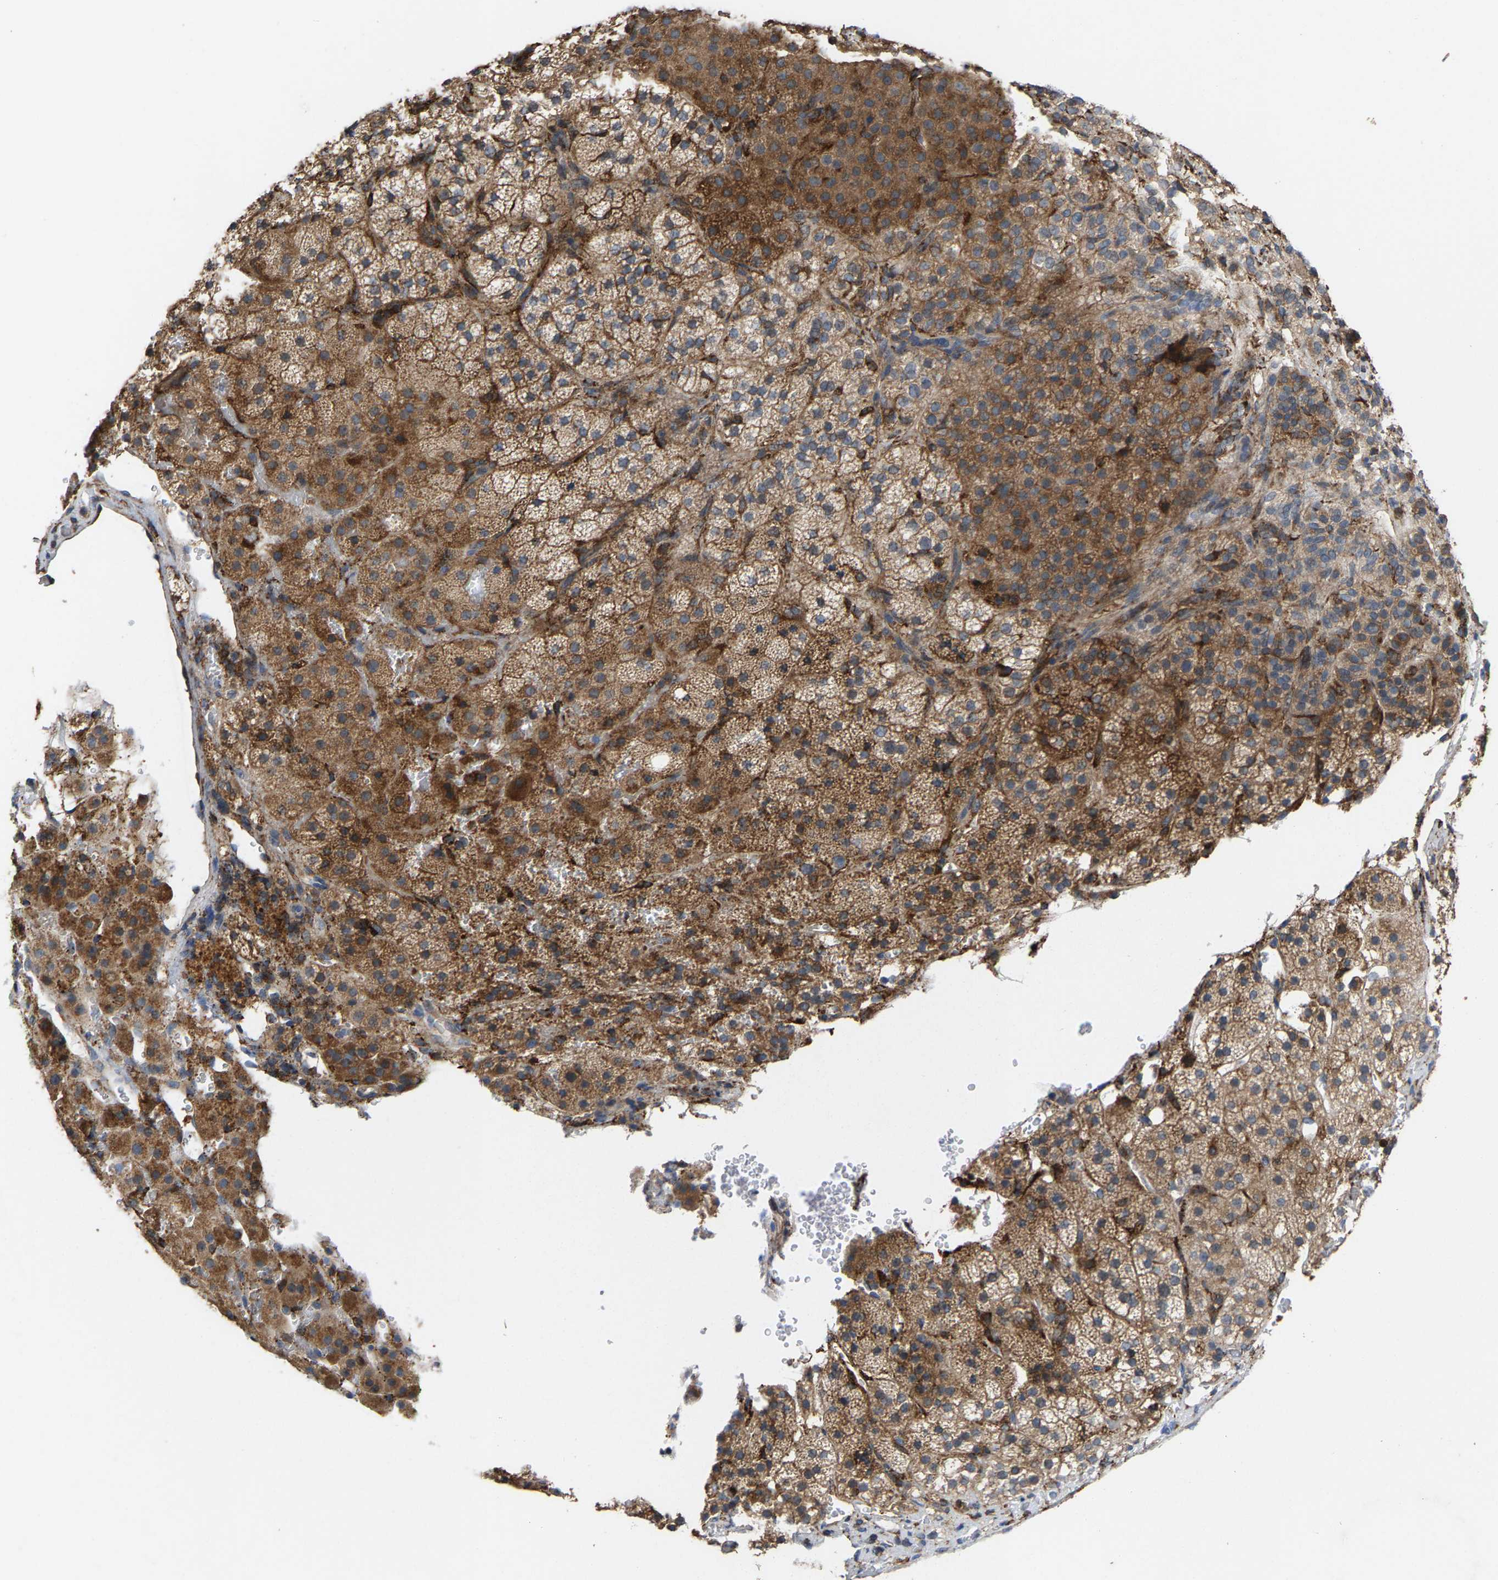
{"staining": {"intensity": "moderate", "quantity": ">75%", "location": "cytoplasmic/membranous"}, "tissue": "adrenal gland", "cell_type": "Glandular cells", "image_type": "normal", "snomed": [{"axis": "morphology", "description": "Normal tissue, NOS"}, {"axis": "topography", "description": "Adrenal gland"}], "caption": "Normal adrenal gland reveals moderate cytoplasmic/membranous expression in about >75% of glandular cells, visualized by immunohistochemistry. (IHC, brightfield microscopy, high magnification).", "gene": "FGD3", "patient": {"sex": "female", "age": 59}}